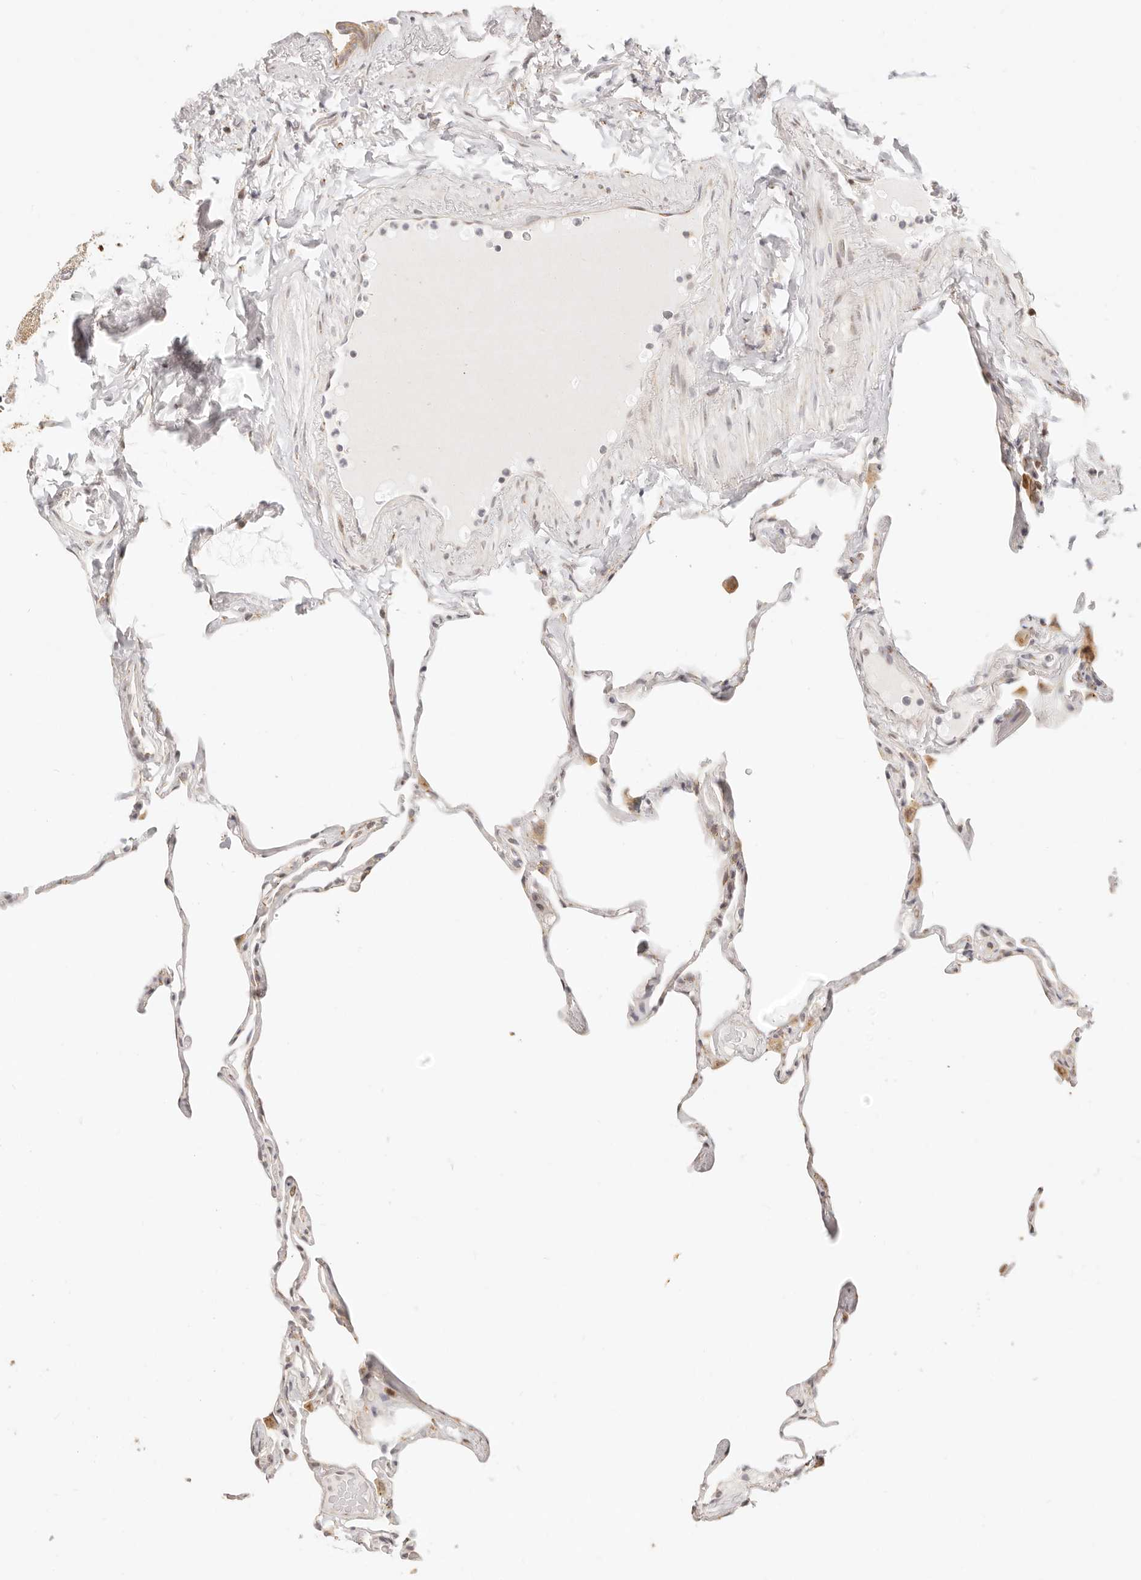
{"staining": {"intensity": "negative", "quantity": "none", "location": "none"}, "tissue": "lung", "cell_type": "Alveolar cells", "image_type": "normal", "snomed": [{"axis": "morphology", "description": "Normal tissue, NOS"}, {"axis": "topography", "description": "Lung"}], "caption": "The IHC histopathology image has no significant expression in alveolar cells of lung.", "gene": "FAM20B", "patient": {"sex": "male", "age": 65}}